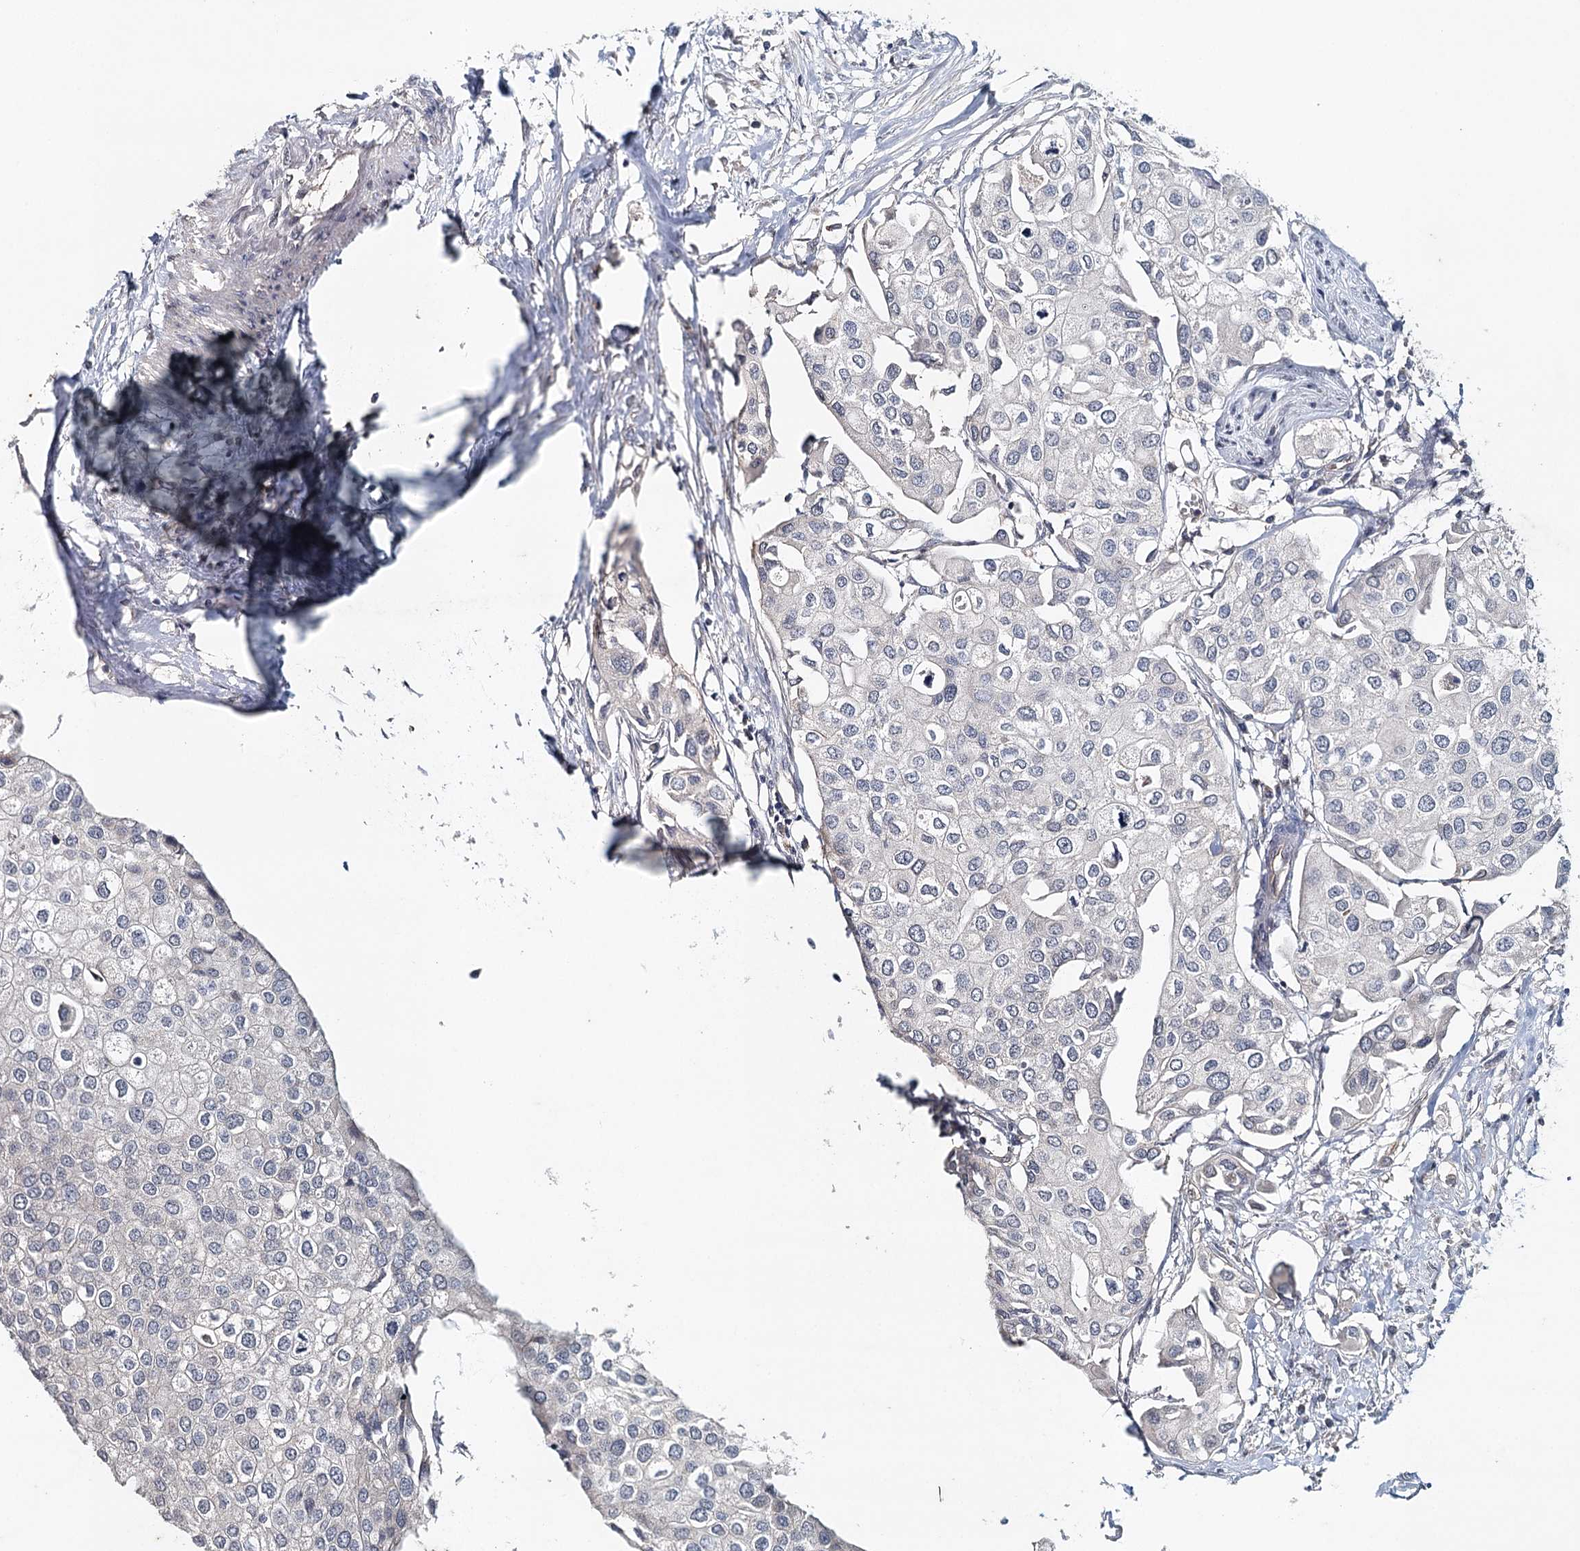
{"staining": {"intensity": "negative", "quantity": "none", "location": "none"}, "tissue": "urothelial cancer", "cell_type": "Tumor cells", "image_type": "cancer", "snomed": [{"axis": "morphology", "description": "Urothelial carcinoma, High grade"}, {"axis": "topography", "description": "Urinary bladder"}], "caption": "High-grade urothelial carcinoma stained for a protein using immunohistochemistry displays no staining tumor cells.", "gene": "SYNPO", "patient": {"sex": "male", "age": 64}}